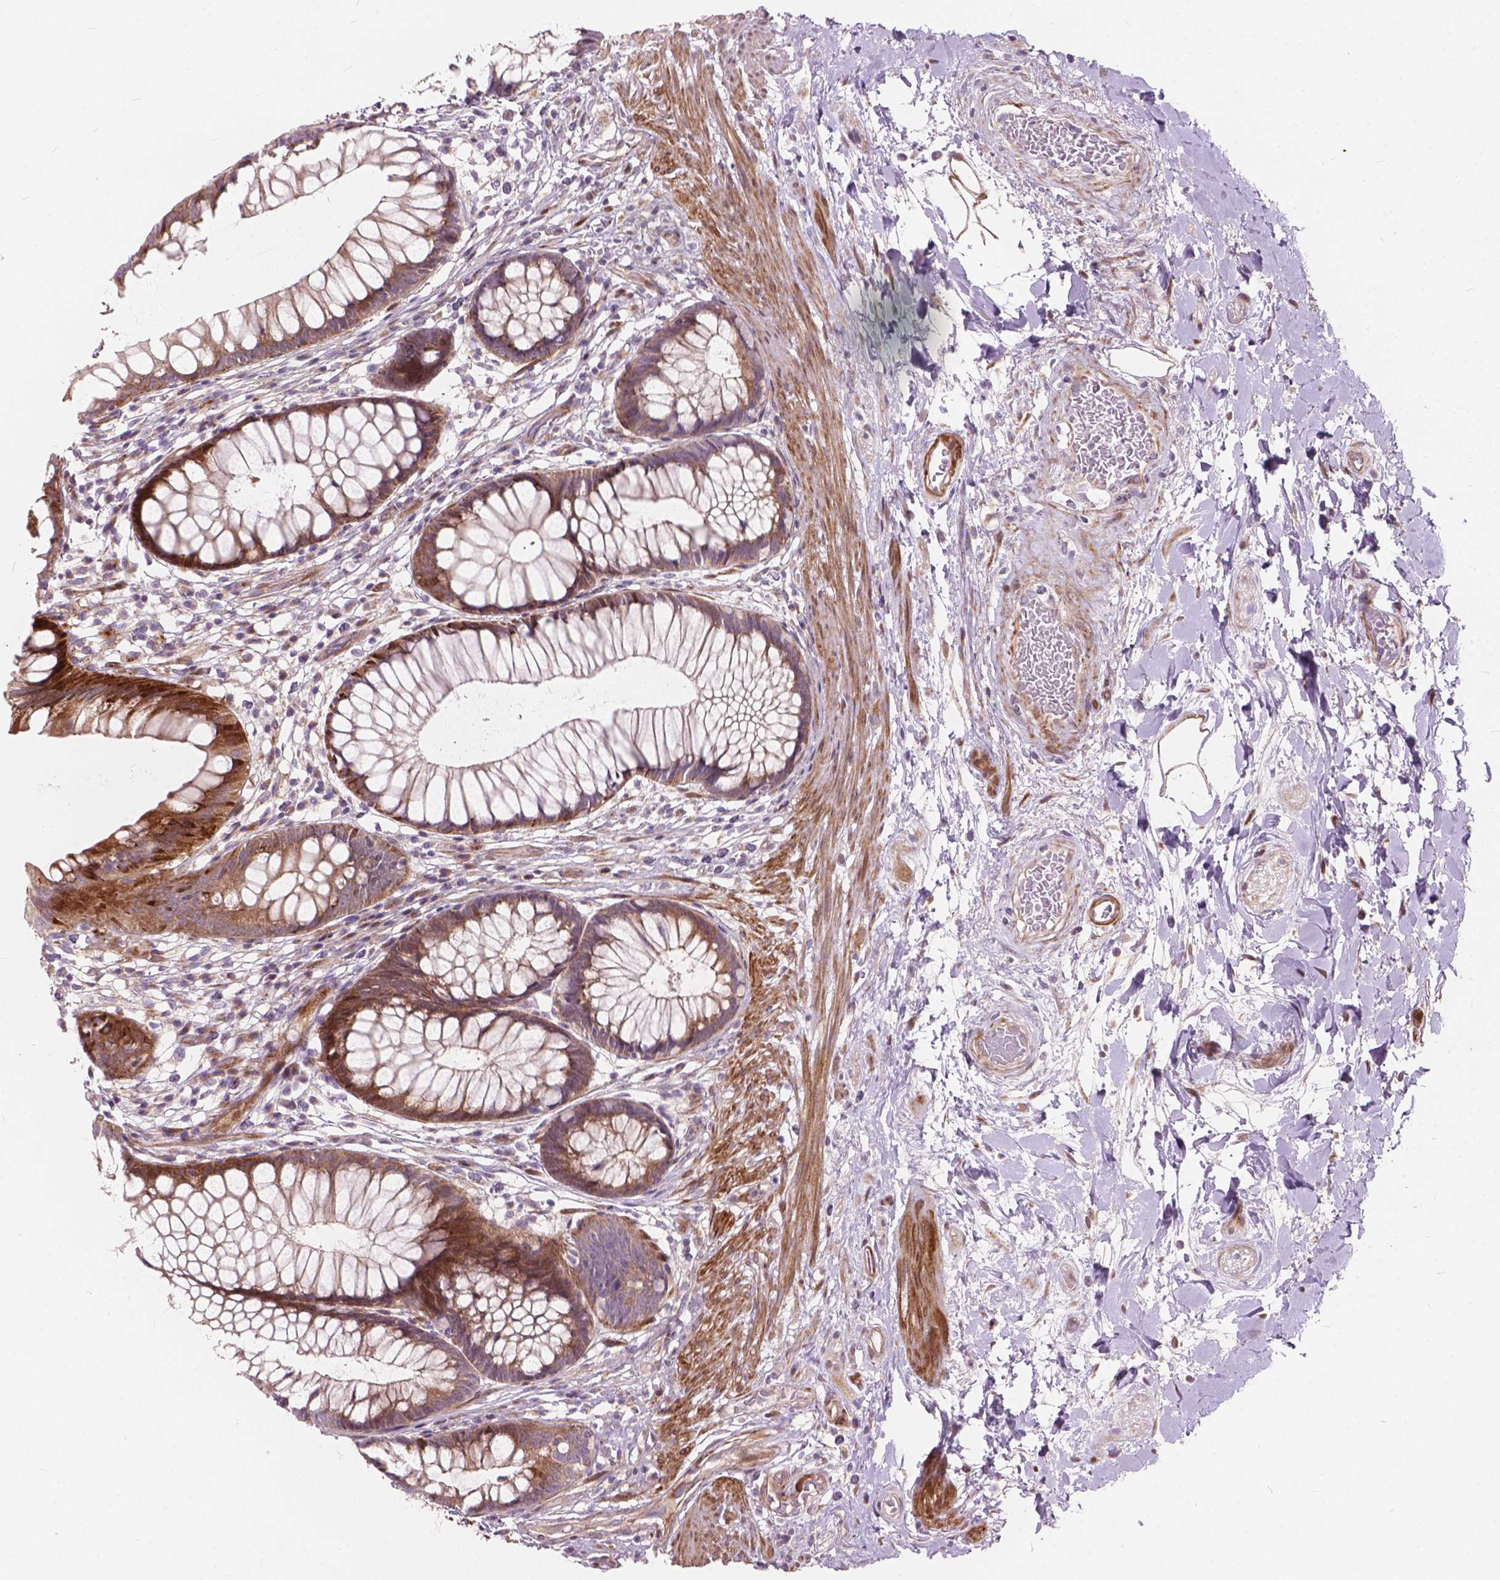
{"staining": {"intensity": "strong", "quantity": ">75%", "location": "cytoplasmic/membranous"}, "tissue": "rectum", "cell_type": "Glandular cells", "image_type": "normal", "snomed": [{"axis": "morphology", "description": "Normal tissue, NOS"}, {"axis": "topography", "description": "Smooth muscle"}, {"axis": "topography", "description": "Rectum"}], "caption": "Immunohistochemical staining of unremarkable human rectum exhibits high levels of strong cytoplasmic/membranous staining in approximately >75% of glandular cells.", "gene": "MORN1", "patient": {"sex": "male", "age": 53}}